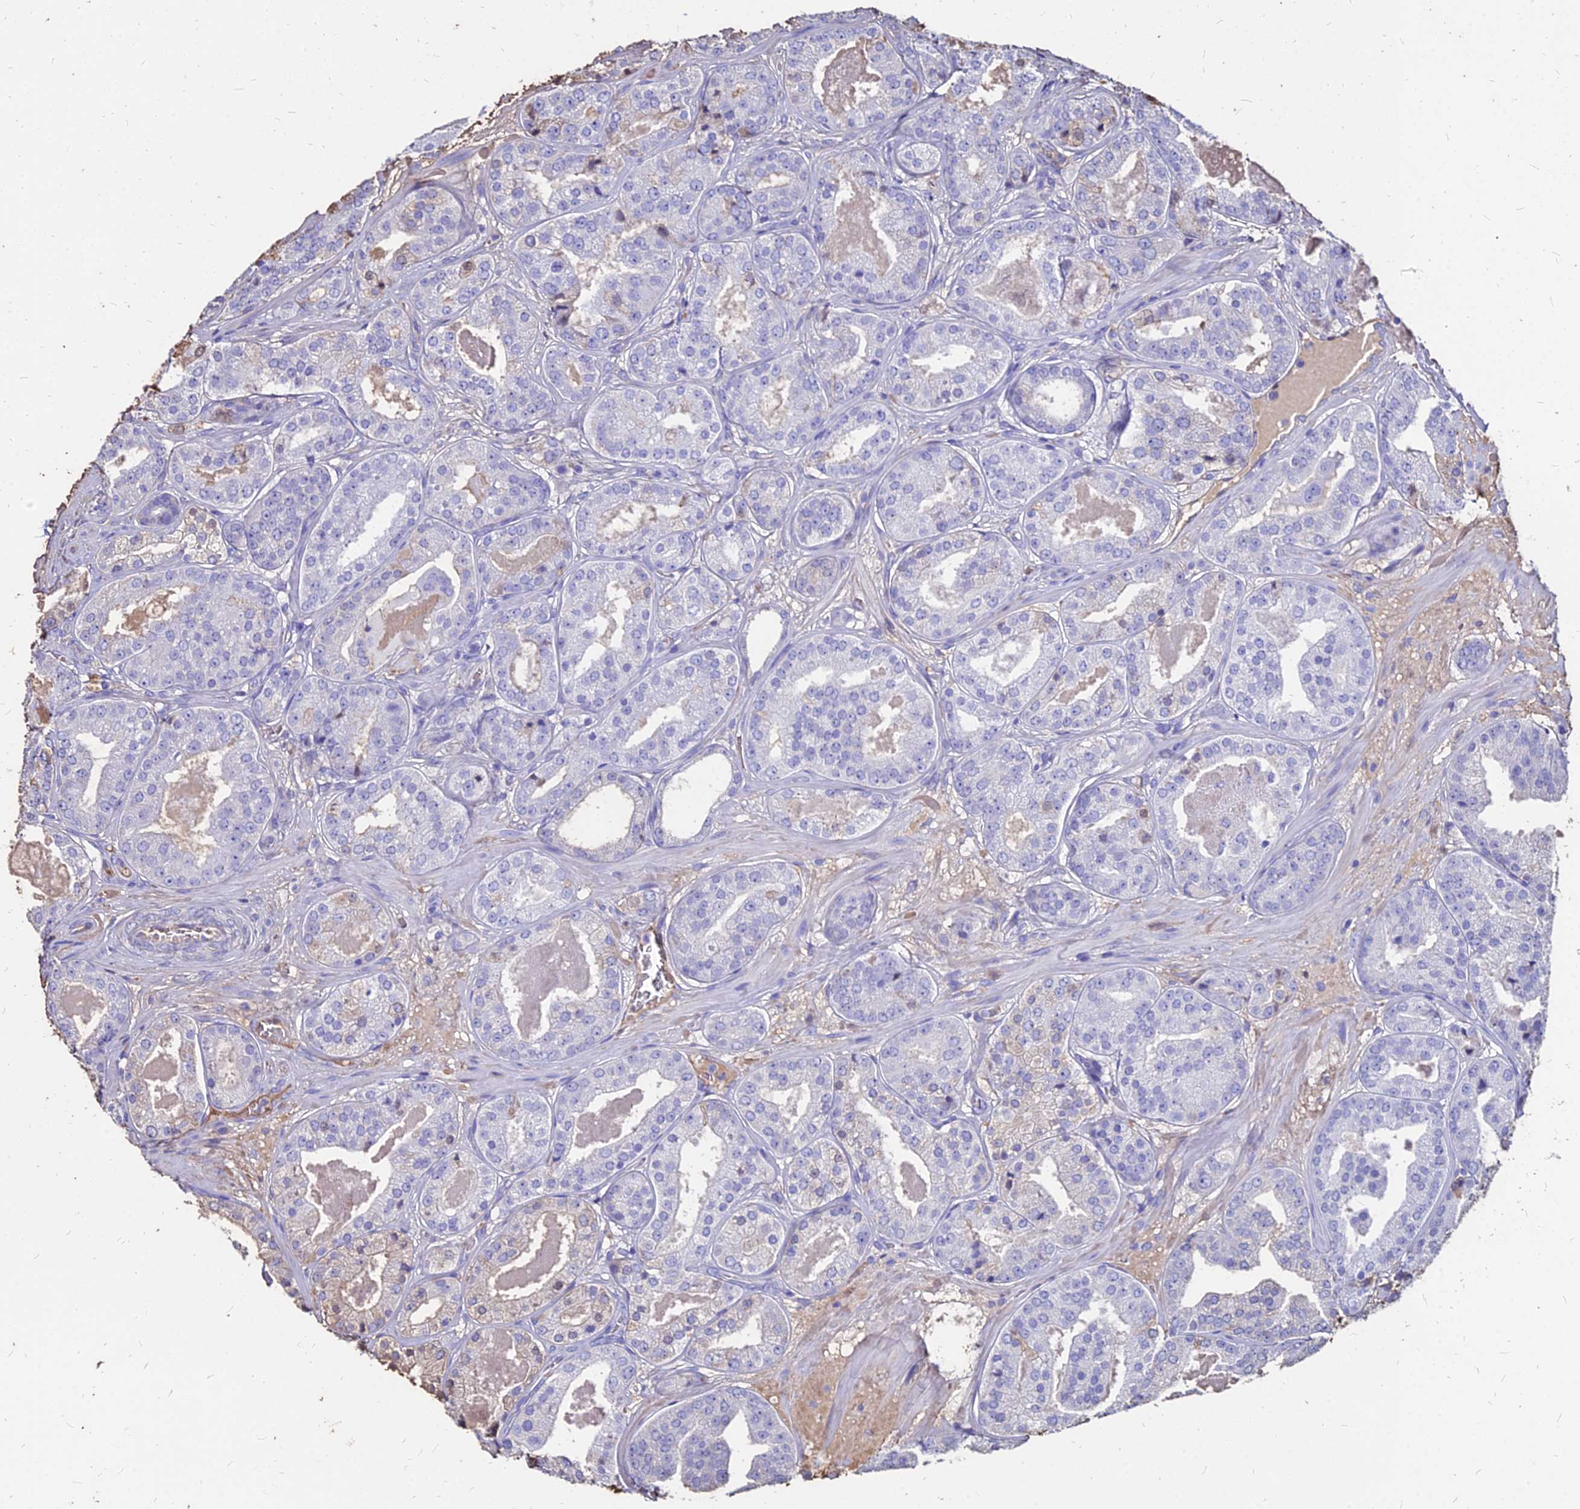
{"staining": {"intensity": "negative", "quantity": "none", "location": "none"}, "tissue": "prostate cancer", "cell_type": "Tumor cells", "image_type": "cancer", "snomed": [{"axis": "morphology", "description": "Adenocarcinoma, High grade"}, {"axis": "topography", "description": "Prostate"}], "caption": "The image exhibits no staining of tumor cells in prostate cancer. (DAB IHC, high magnification).", "gene": "NME5", "patient": {"sex": "male", "age": 63}}